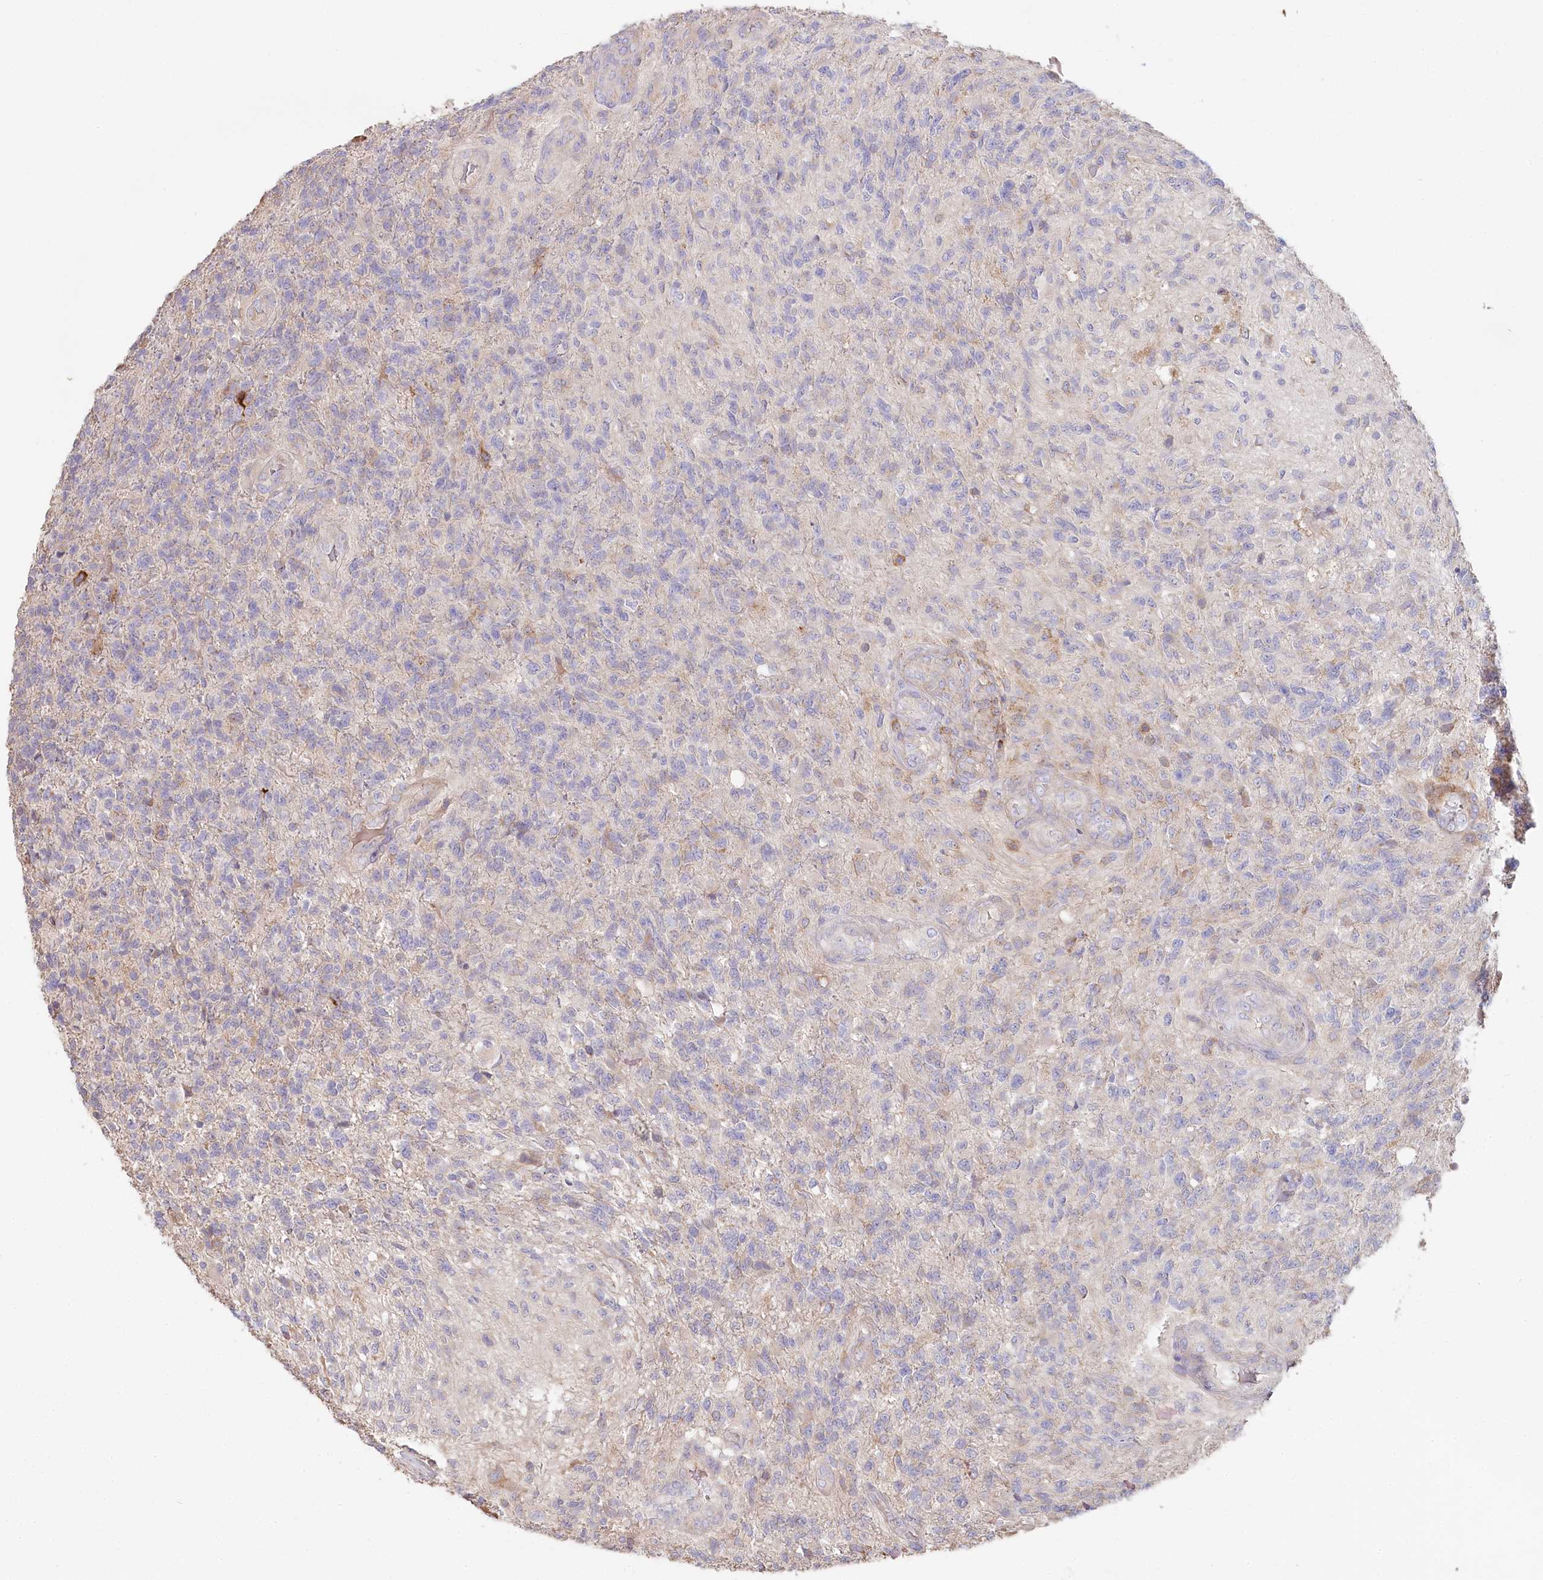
{"staining": {"intensity": "negative", "quantity": "none", "location": "none"}, "tissue": "glioma", "cell_type": "Tumor cells", "image_type": "cancer", "snomed": [{"axis": "morphology", "description": "Glioma, malignant, High grade"}, {"axis": "topography", "description": "Brain"}], "caption": "A high-resolution photomicrograph shows immunohistochemistry staining of malignant glioma (high-grade), which exhibits no significant positivity in tumor cells.", "gene": "RBP5", "patient": {"sex": "male", "age": 56}}